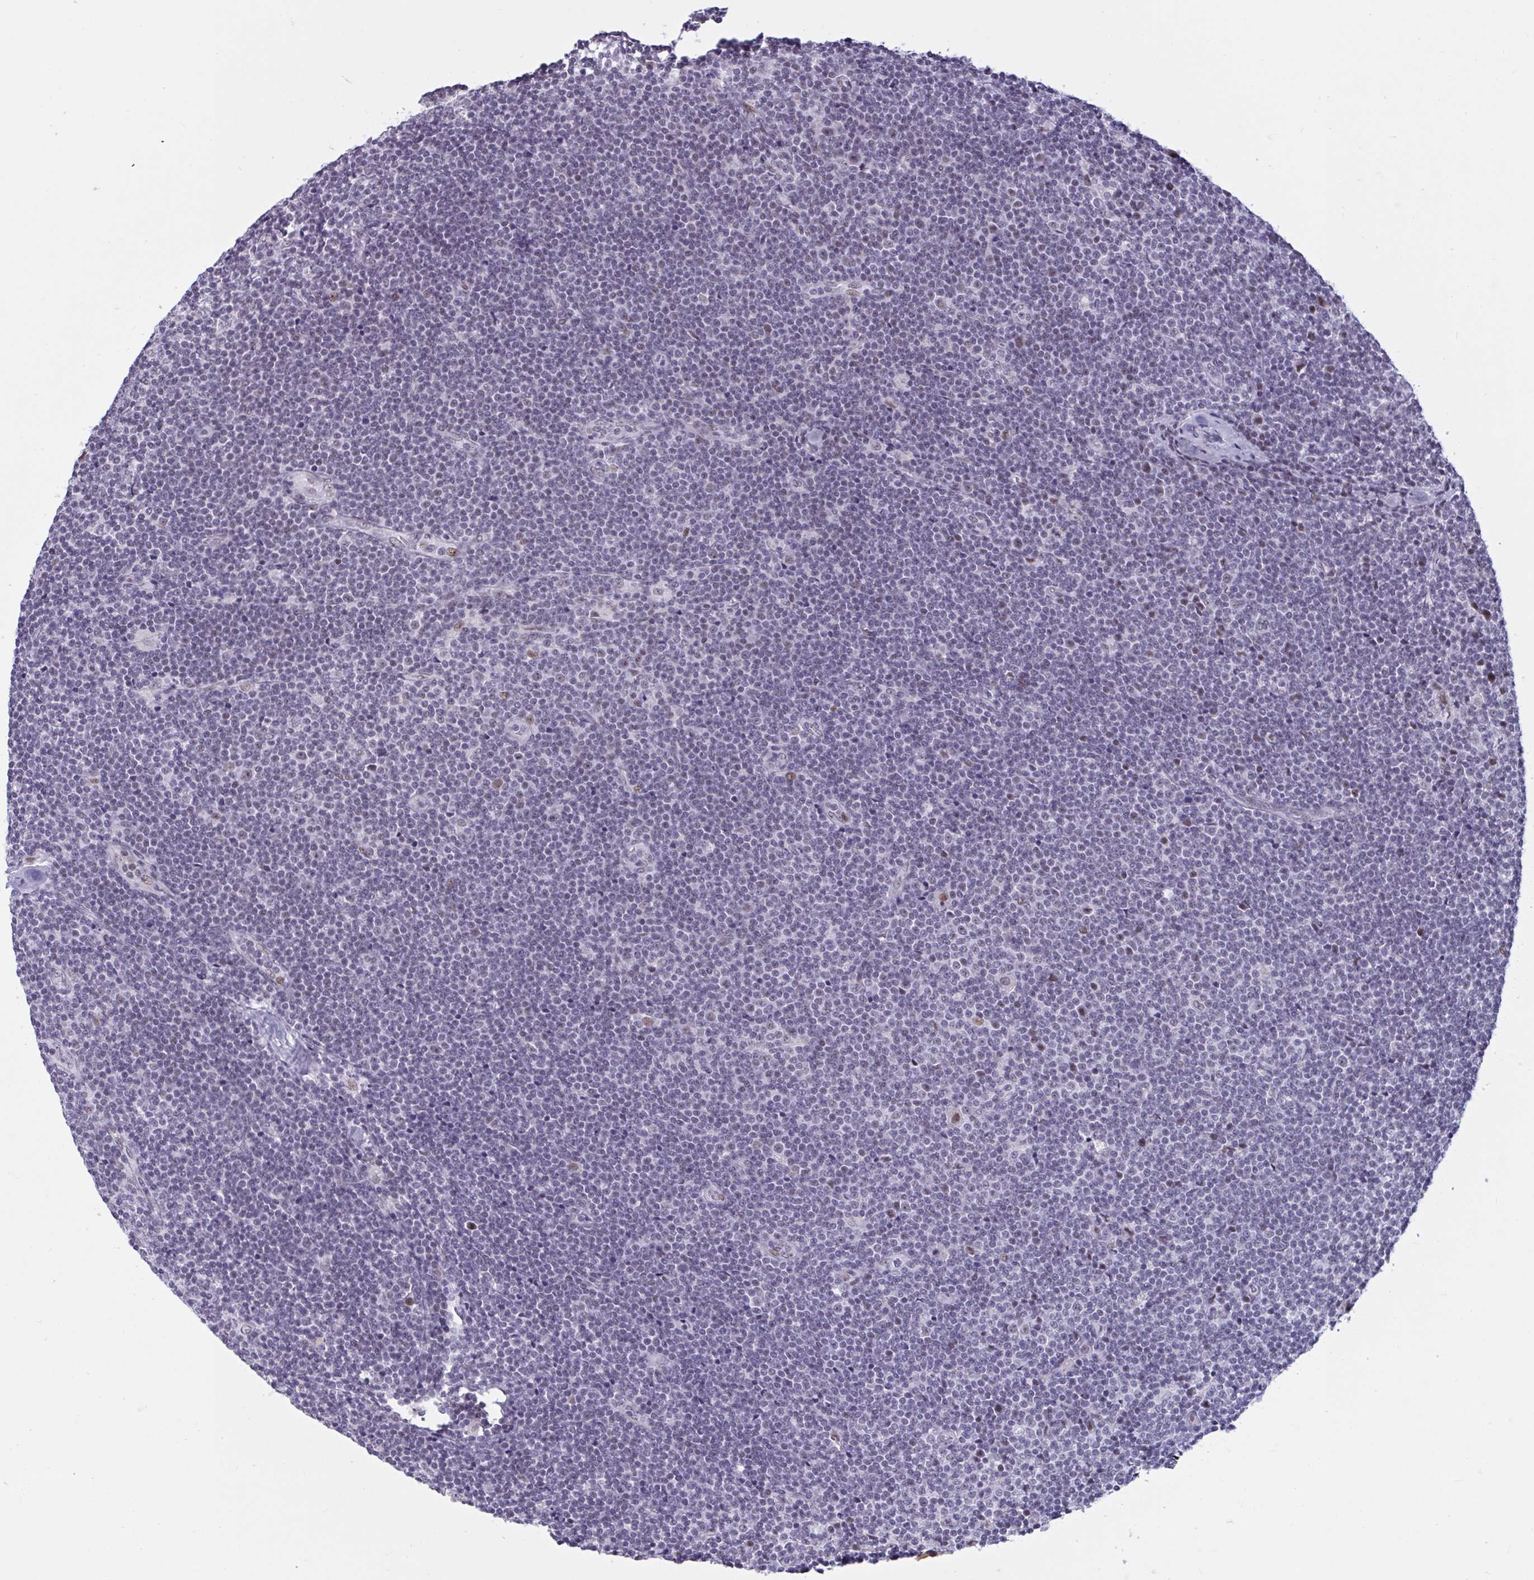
{"staining": {"intensity": "negative", "quantity": "none", "location": "none"}, "tissue": "lymphoma", "cell_type": "Tumor cells", "image_type": "cancer", "snomed": [{"axis": "morphology", "description": "Malignant lymphoma, non-Hodgkin's type, Low grade"}, {"axis": "topography", "description": "Lymph node"}], "caption": "The micrograph demonstrates no staining of tumor cells in malignant lymphoma, non-Hodgkin's type (low-grade).", "gene": "HSD17B6", "patient": {"sex": "male", "age": 48}}